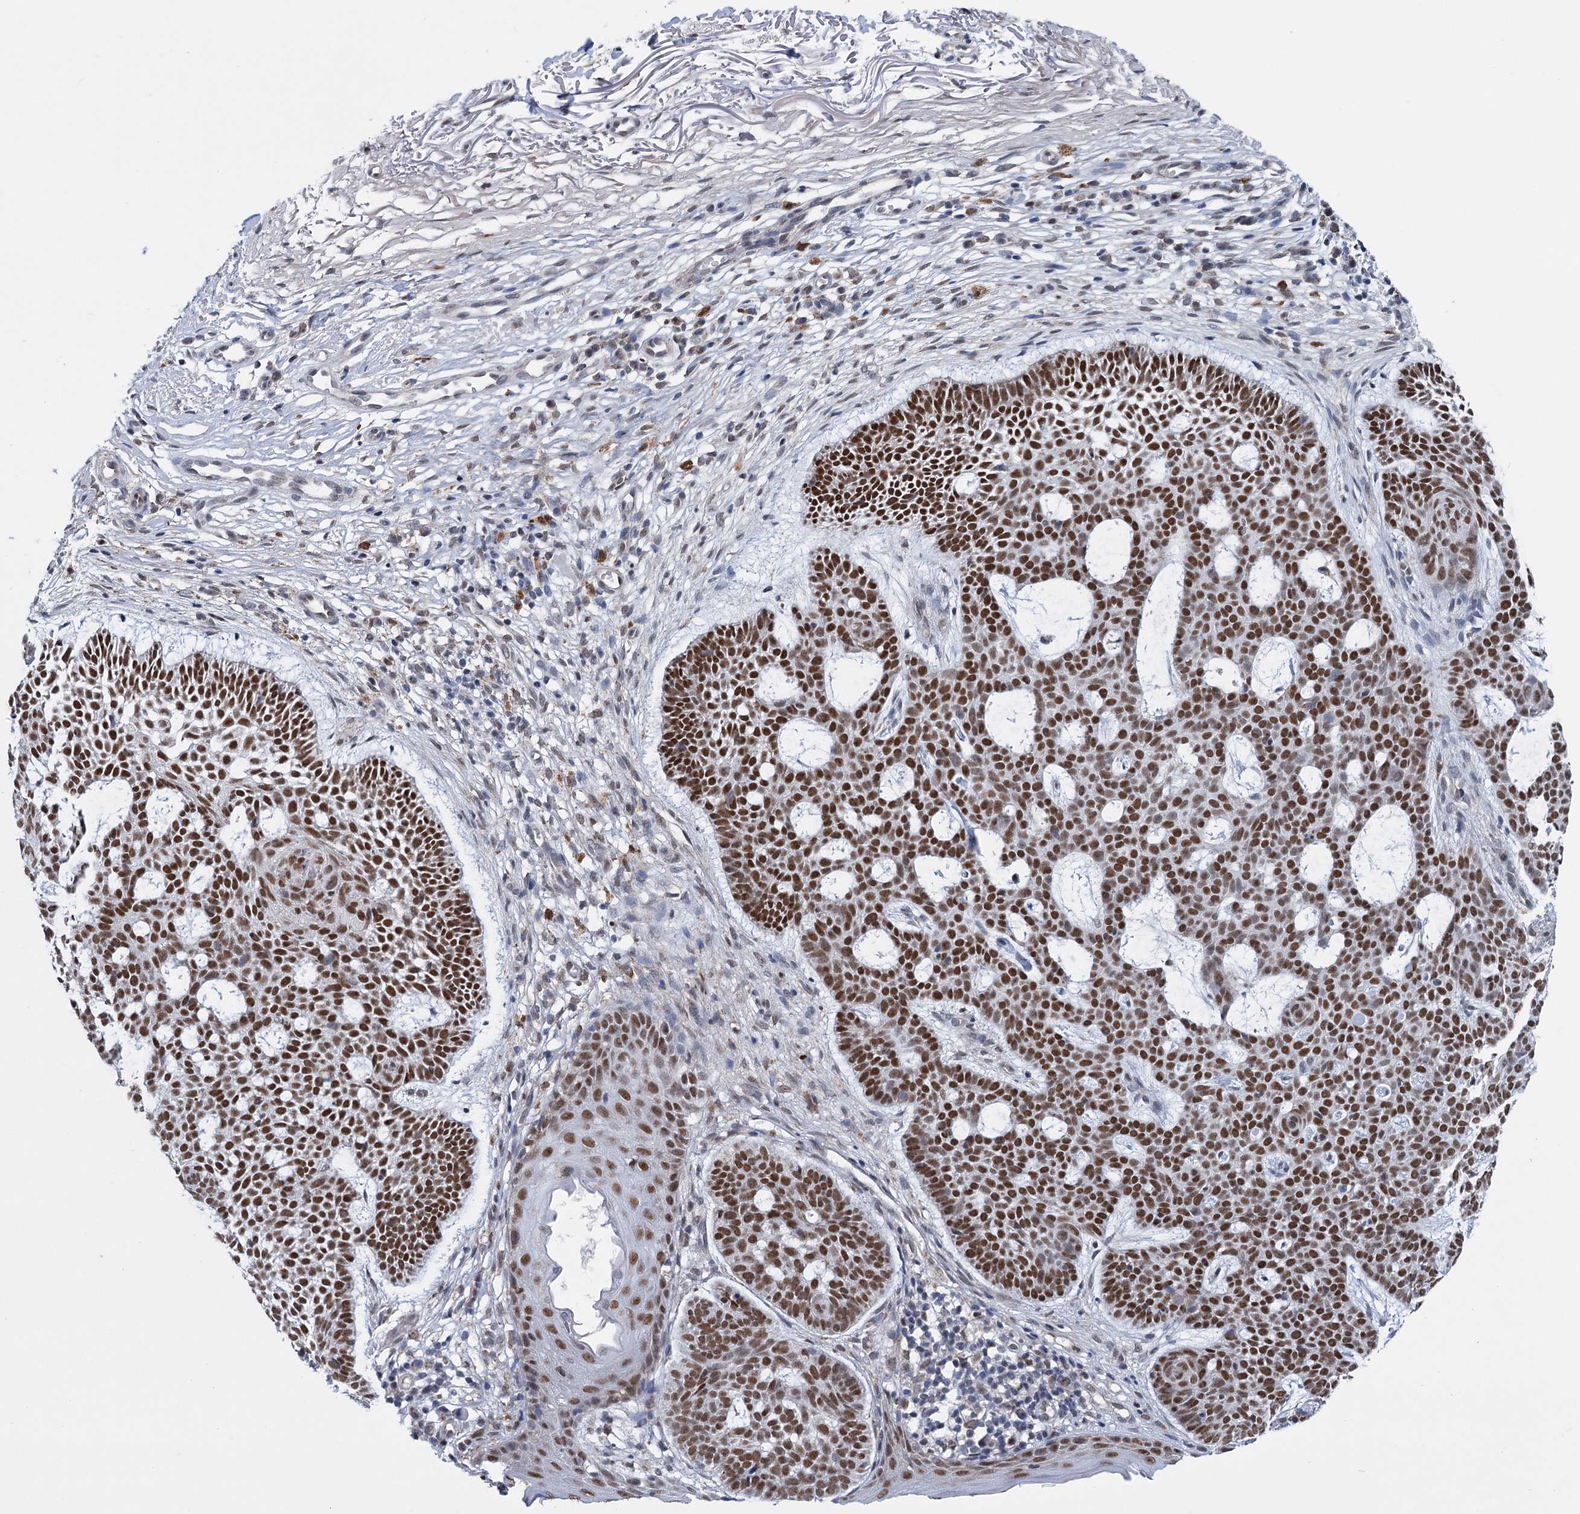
{"staining": {"intensity": "strong", "quantity": ">75%", "location": "nuclear"}, "tissue": "skin cancer", "cell_type": "Tumor cells", "image_type": "cancer", "snomed": [{"axis": "morphology", "description": "Basal cell carcinoma"}, {"axis": "topography", "description": "Skin"}], "caption": "Brown immunohistochemical staining in skin cancer shows strong nuclear staining in about >75% of tumor cells.", "gene": "MORN3", "patient": {"sex": "male", "age": 85}}